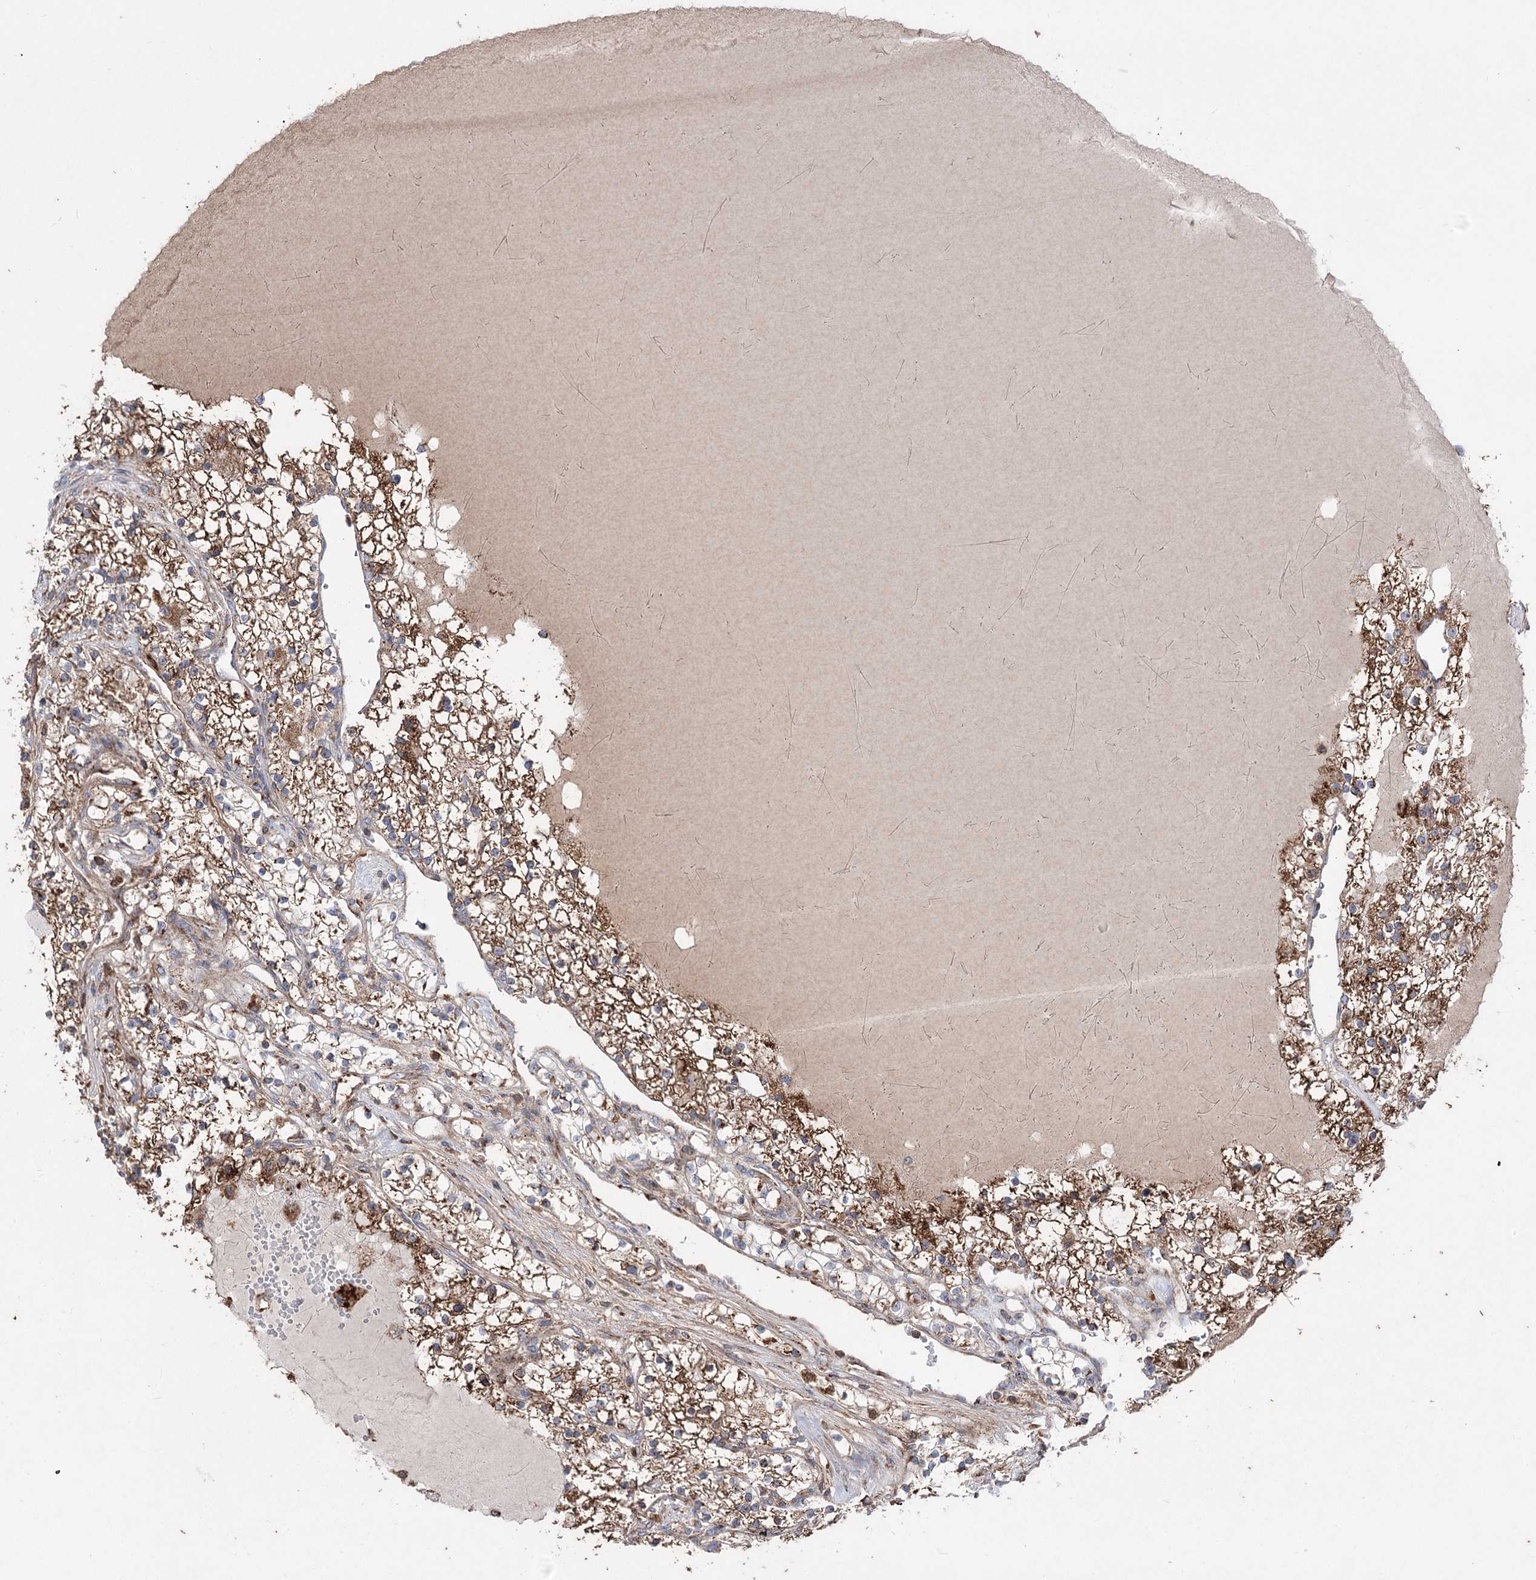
{"staining": {"intensity": "moderate", "quantity": ">75%", "location": "cytoplasmic/membranous"}, "tissue": "renal cancer", "cell_type": "Tumor cells", "image_type": "cancer", "snomed": [{"axis": "morphology", "description": "Normal tissue, NOS"}, {"axis": "morphology", "description": "Adenocarcinoma, NOS"}, {"axis": "topography", "description": "Kidney"}], "caption": "This image exhibits immunohistochemistry (IHC) staining of adenocarcinoma (renal), with medium moderate cytoplasmic/membranous expression in approximately >75% of tumor cells.", "gene": "ARHGAP20", "patient": {"sex": "male", "age": 68}}